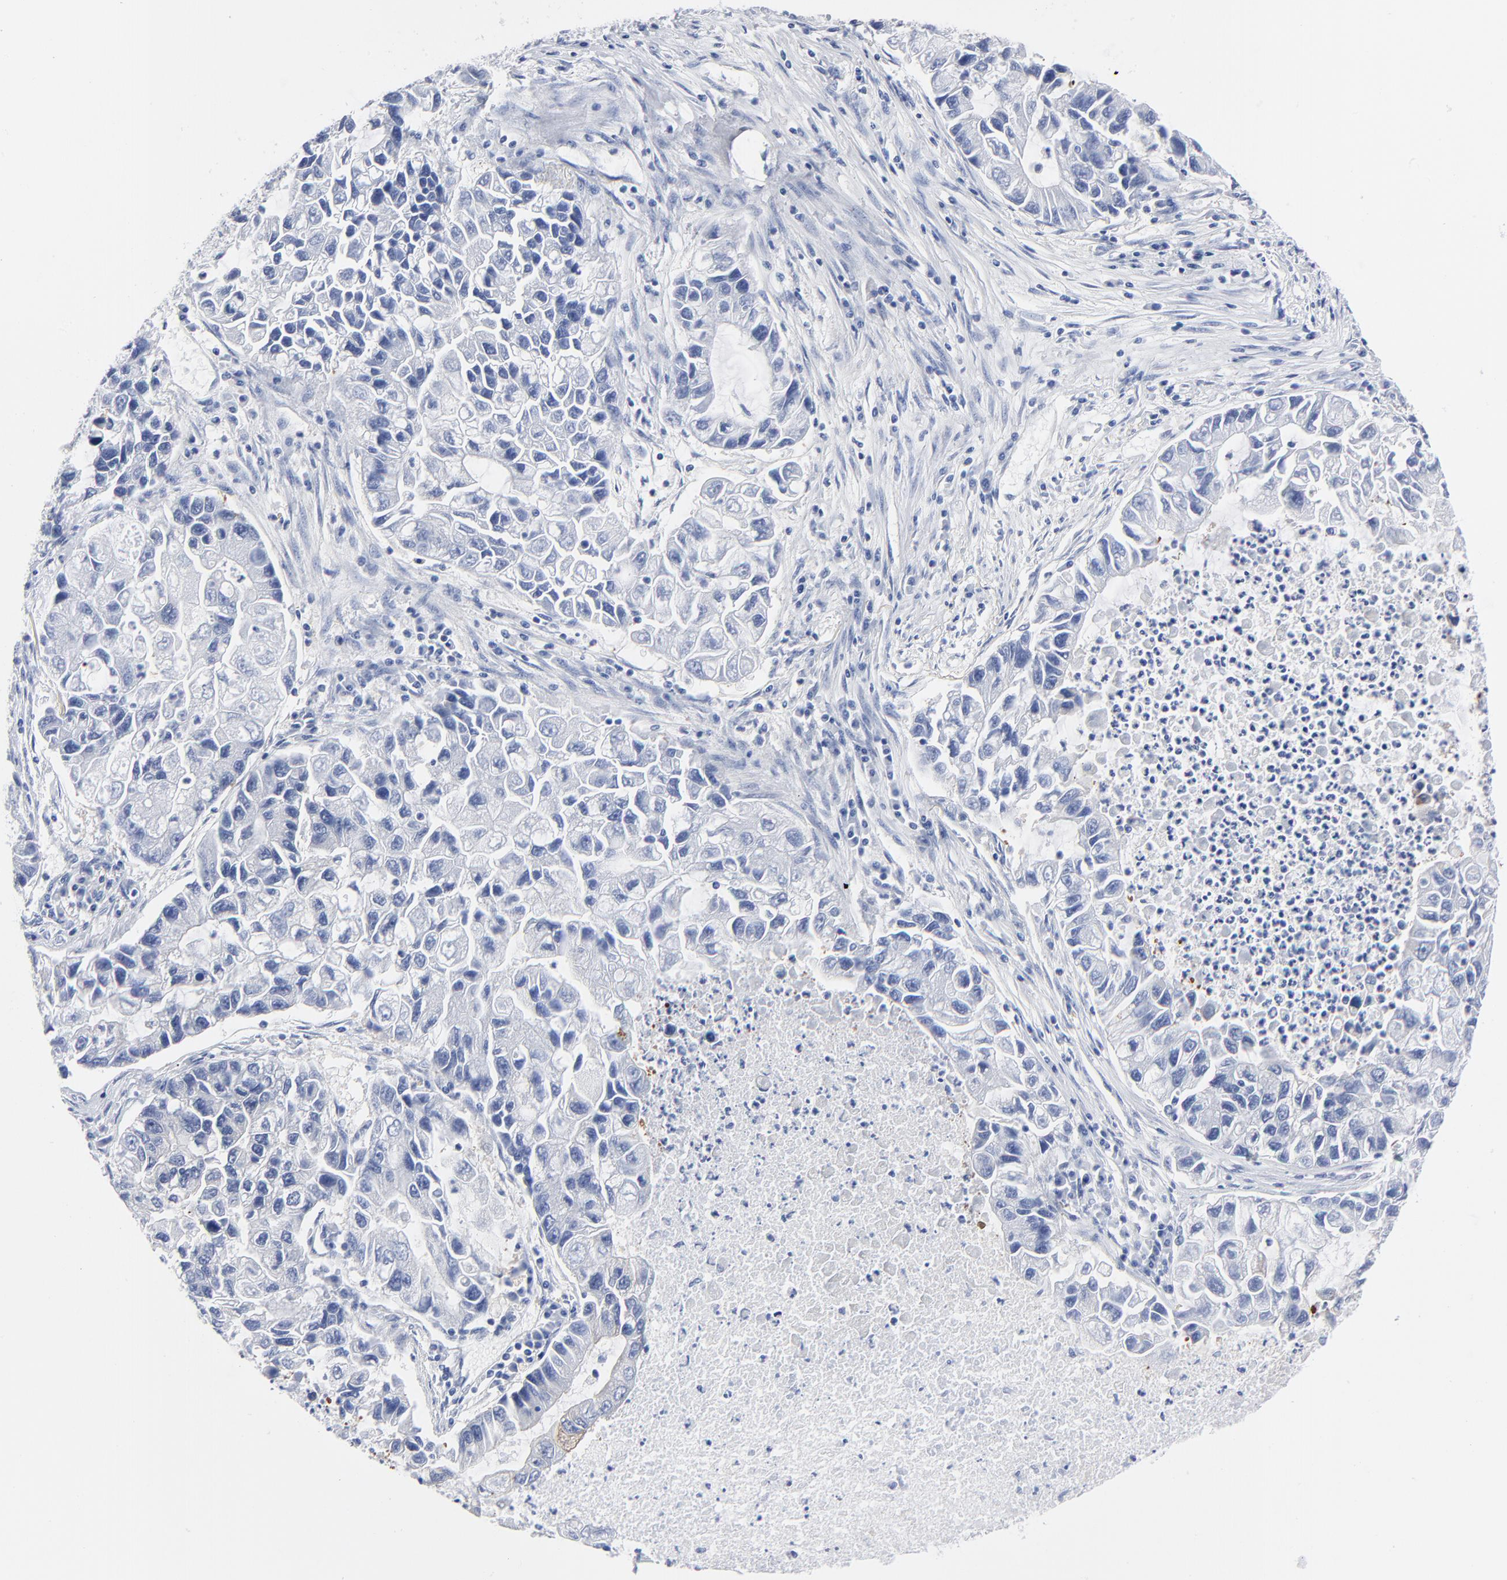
{"staining": {"intensity": "weak", "quantity": "<25%", "location": "cytoplasmic/membranous"}, "tissue": "lung cancer", "cell_type": "Tumor cells", "image_type": "cancer", "snomed": [{"axis": "morphology", "description": "Adenocarcinoma, NOS"}, {"axis": "topography", "description": "Lung"}], "caption": "Protein analysis of adenocarcinoma (lung) displays no significant expression in tumor cells.", "gene": "CD2AP", "patient": {"sex": "female", "age": 51}}